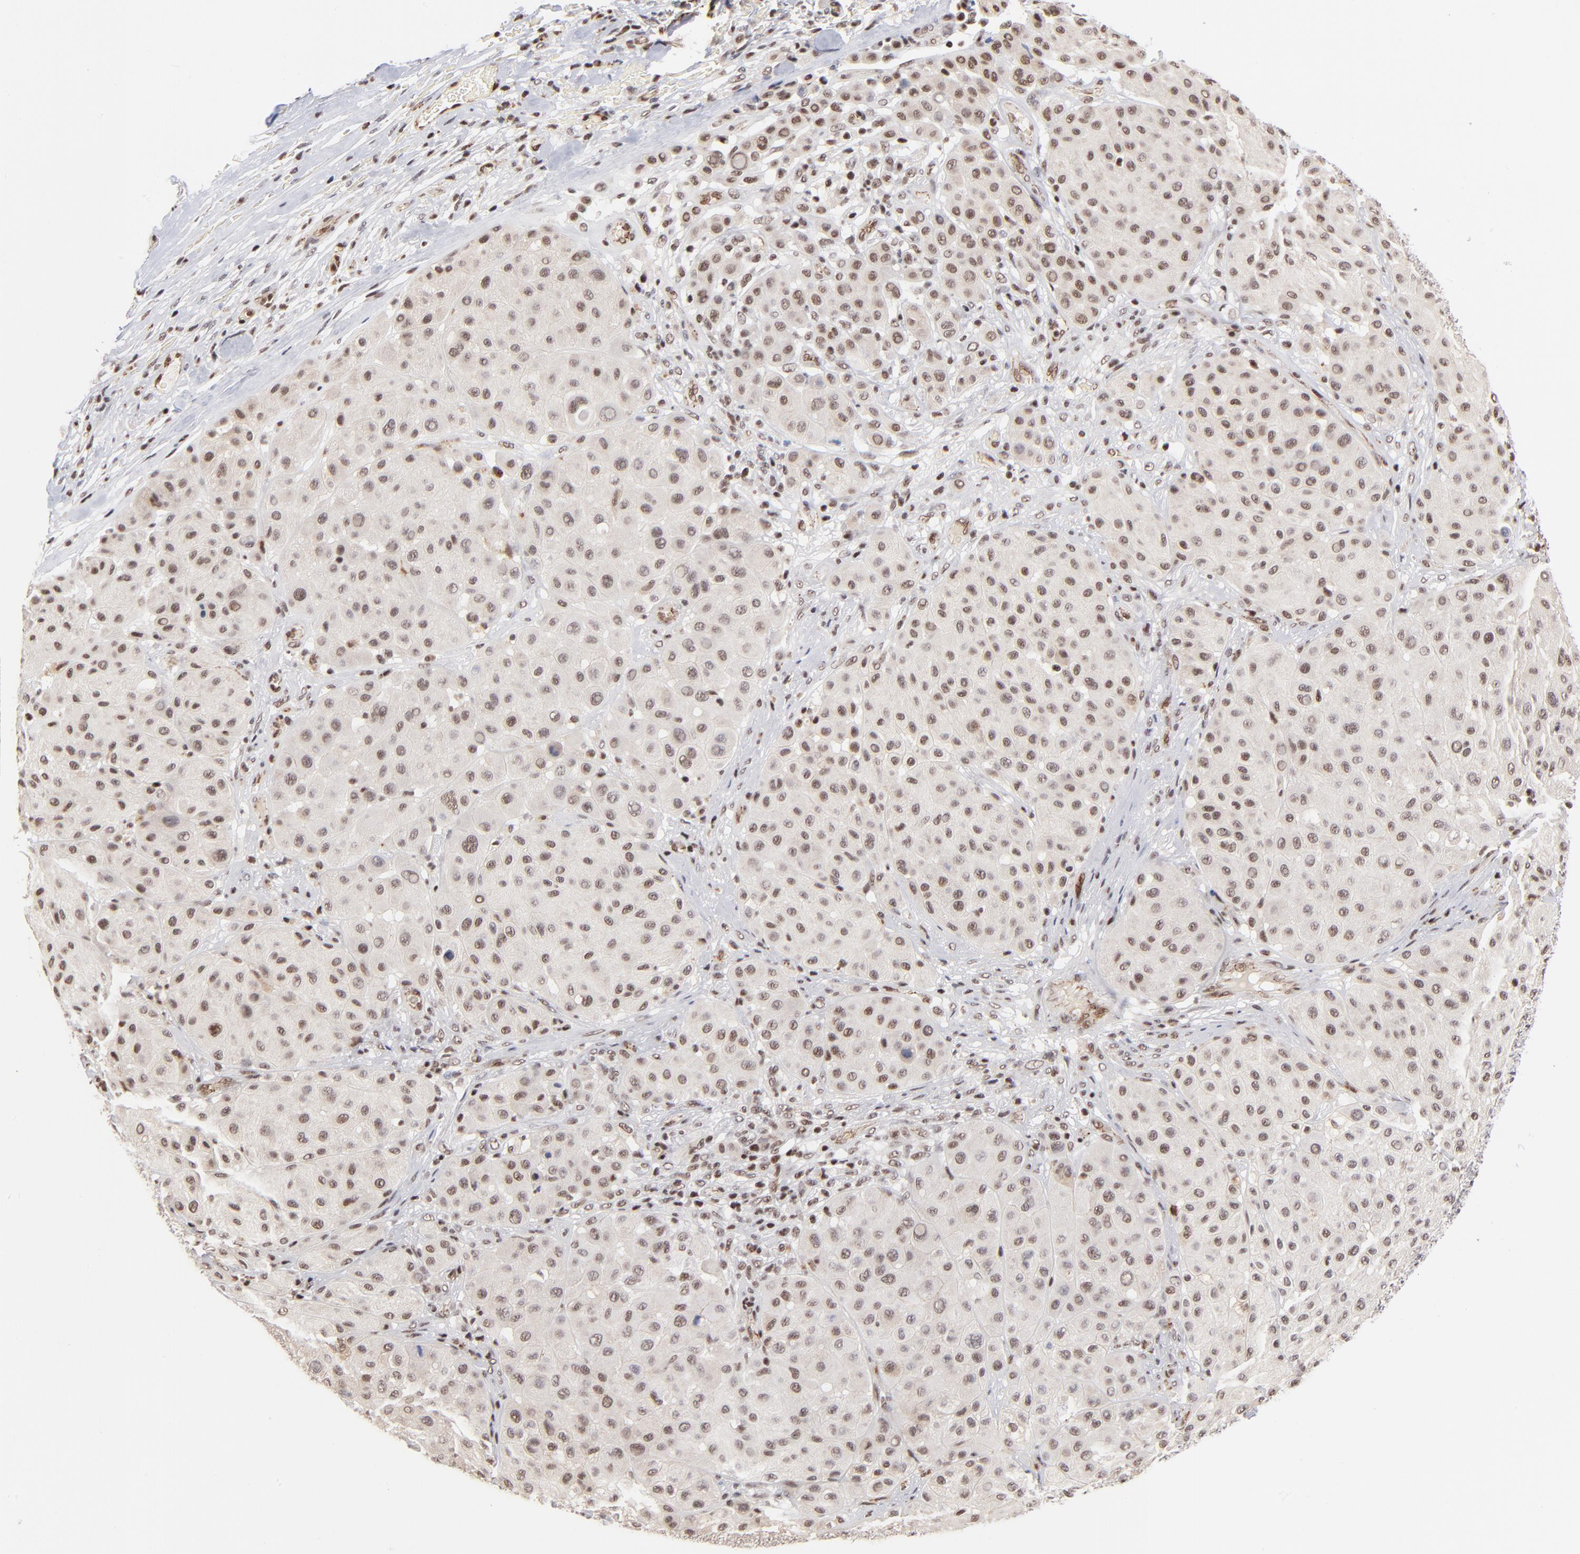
{"staining": {"intensity": "weak", "quantity": ">75%", "location": "nuclear"}, "tissue": "melanoma", "cell_type": "Tumor cells", "image_type": "cancer", "snomed": [{"axis": "morphology", "description": "Normal tissue, NOS"}, {"axis": "morphology", "description": "Malignant melanoma, Metastatic site"}, {"axis": "topography", "description": "Skin"}], "caption": "Protein analysis of melanoma tissue displays weak nuclear staining in about >75% of tumor cells.", "gene": "GABPA", "patient": {"sex": "male", "age": 41}}